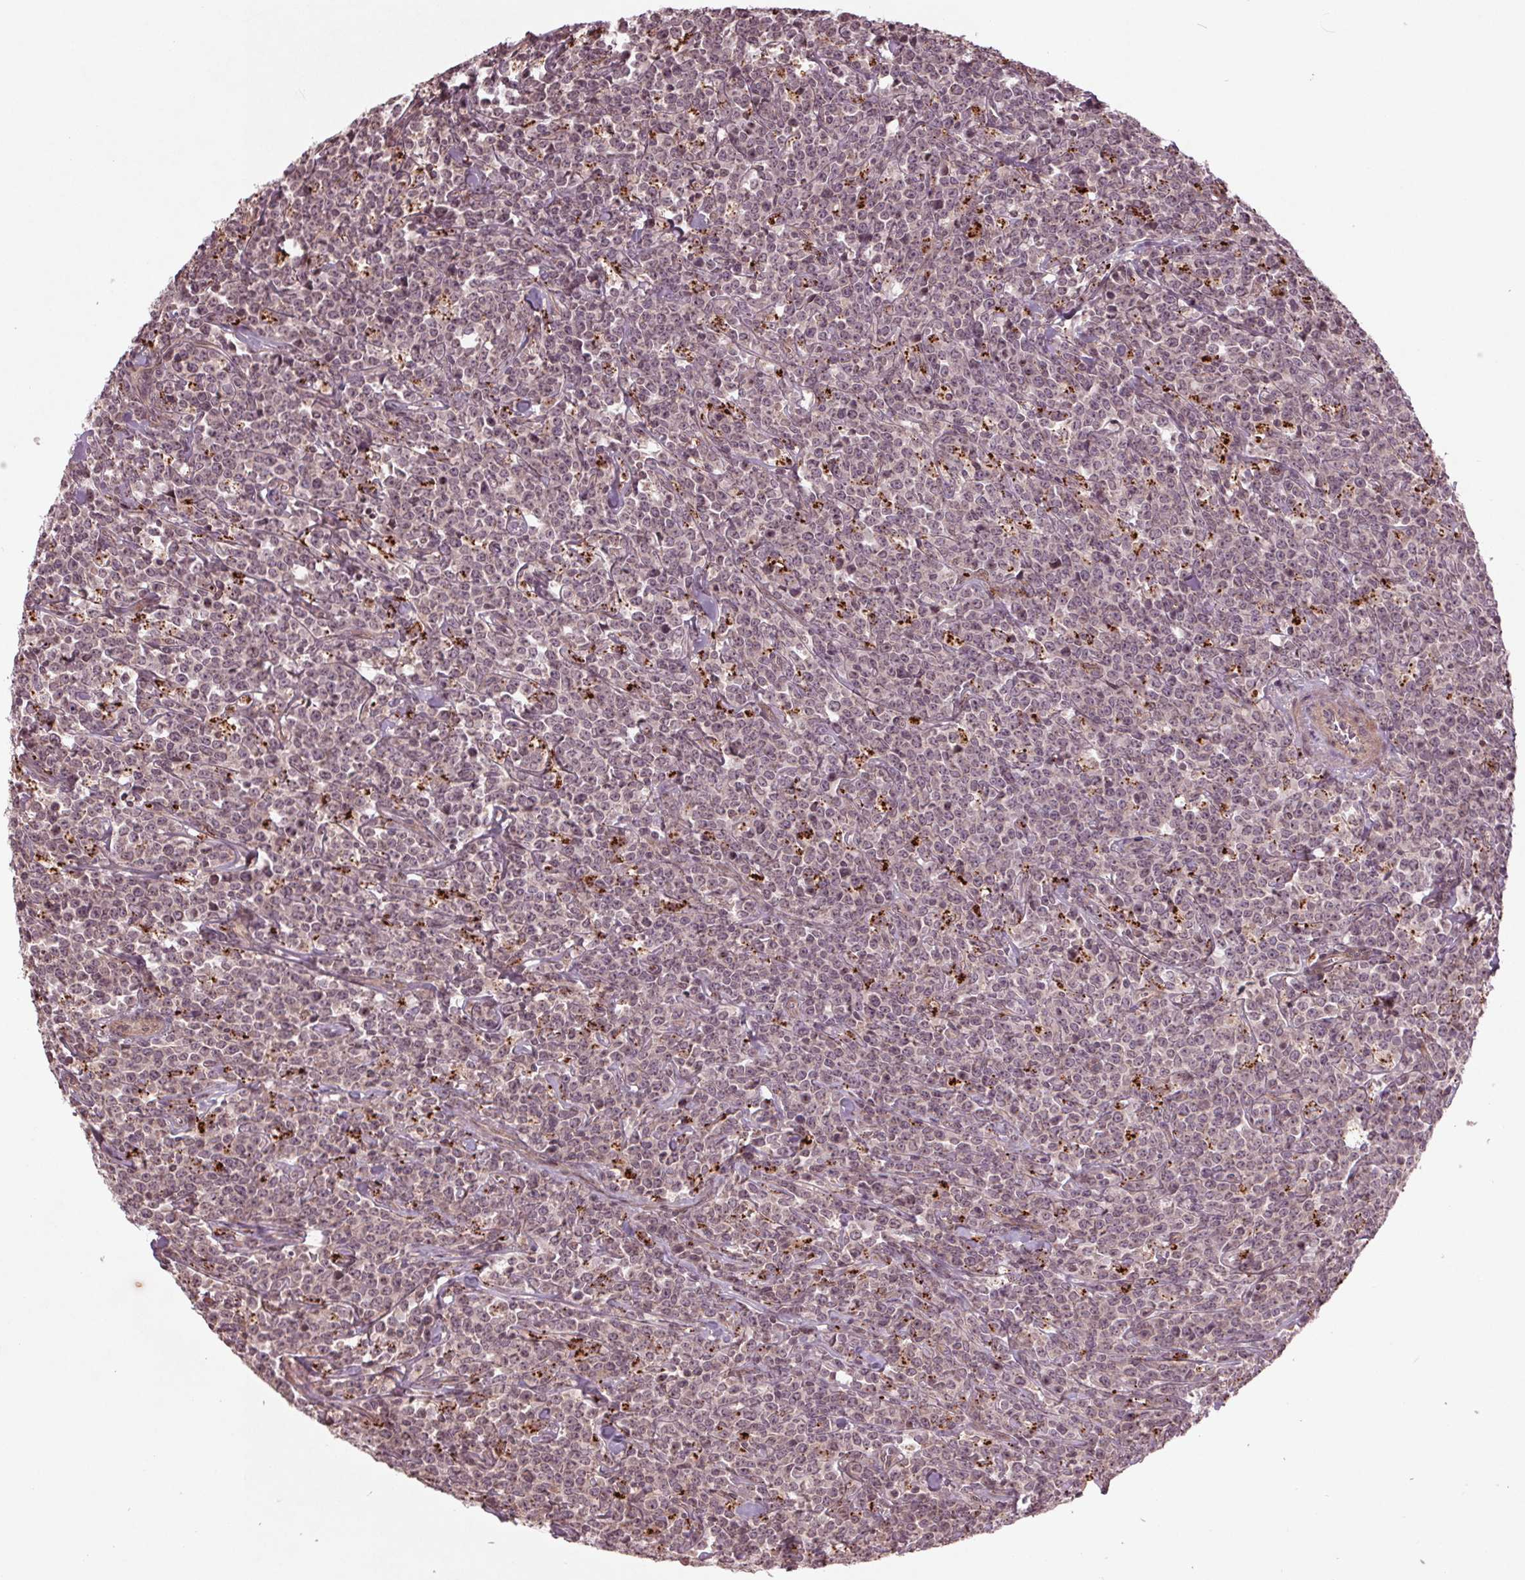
{"staining": {"intensity": "negative", "quantity": "none", "location": "none"}, "tissue": "lymphoma", "cell_type": "Tumor cells", "image_type": "cancer", "snomed": [{"axis": "morphology", "description": "Malignant lymphoma, non-Hodgkin's type, High grade"}, {"axis": "topography", "description": "Small intestine"}], "caption": "A photomicrograph of human malignant lymphoma, non-Hodgkin's type (high-grade) is negative for staining in tumor cells.", "gene": "CDKL4", "patient": {"sex": "female", "age": 56}}